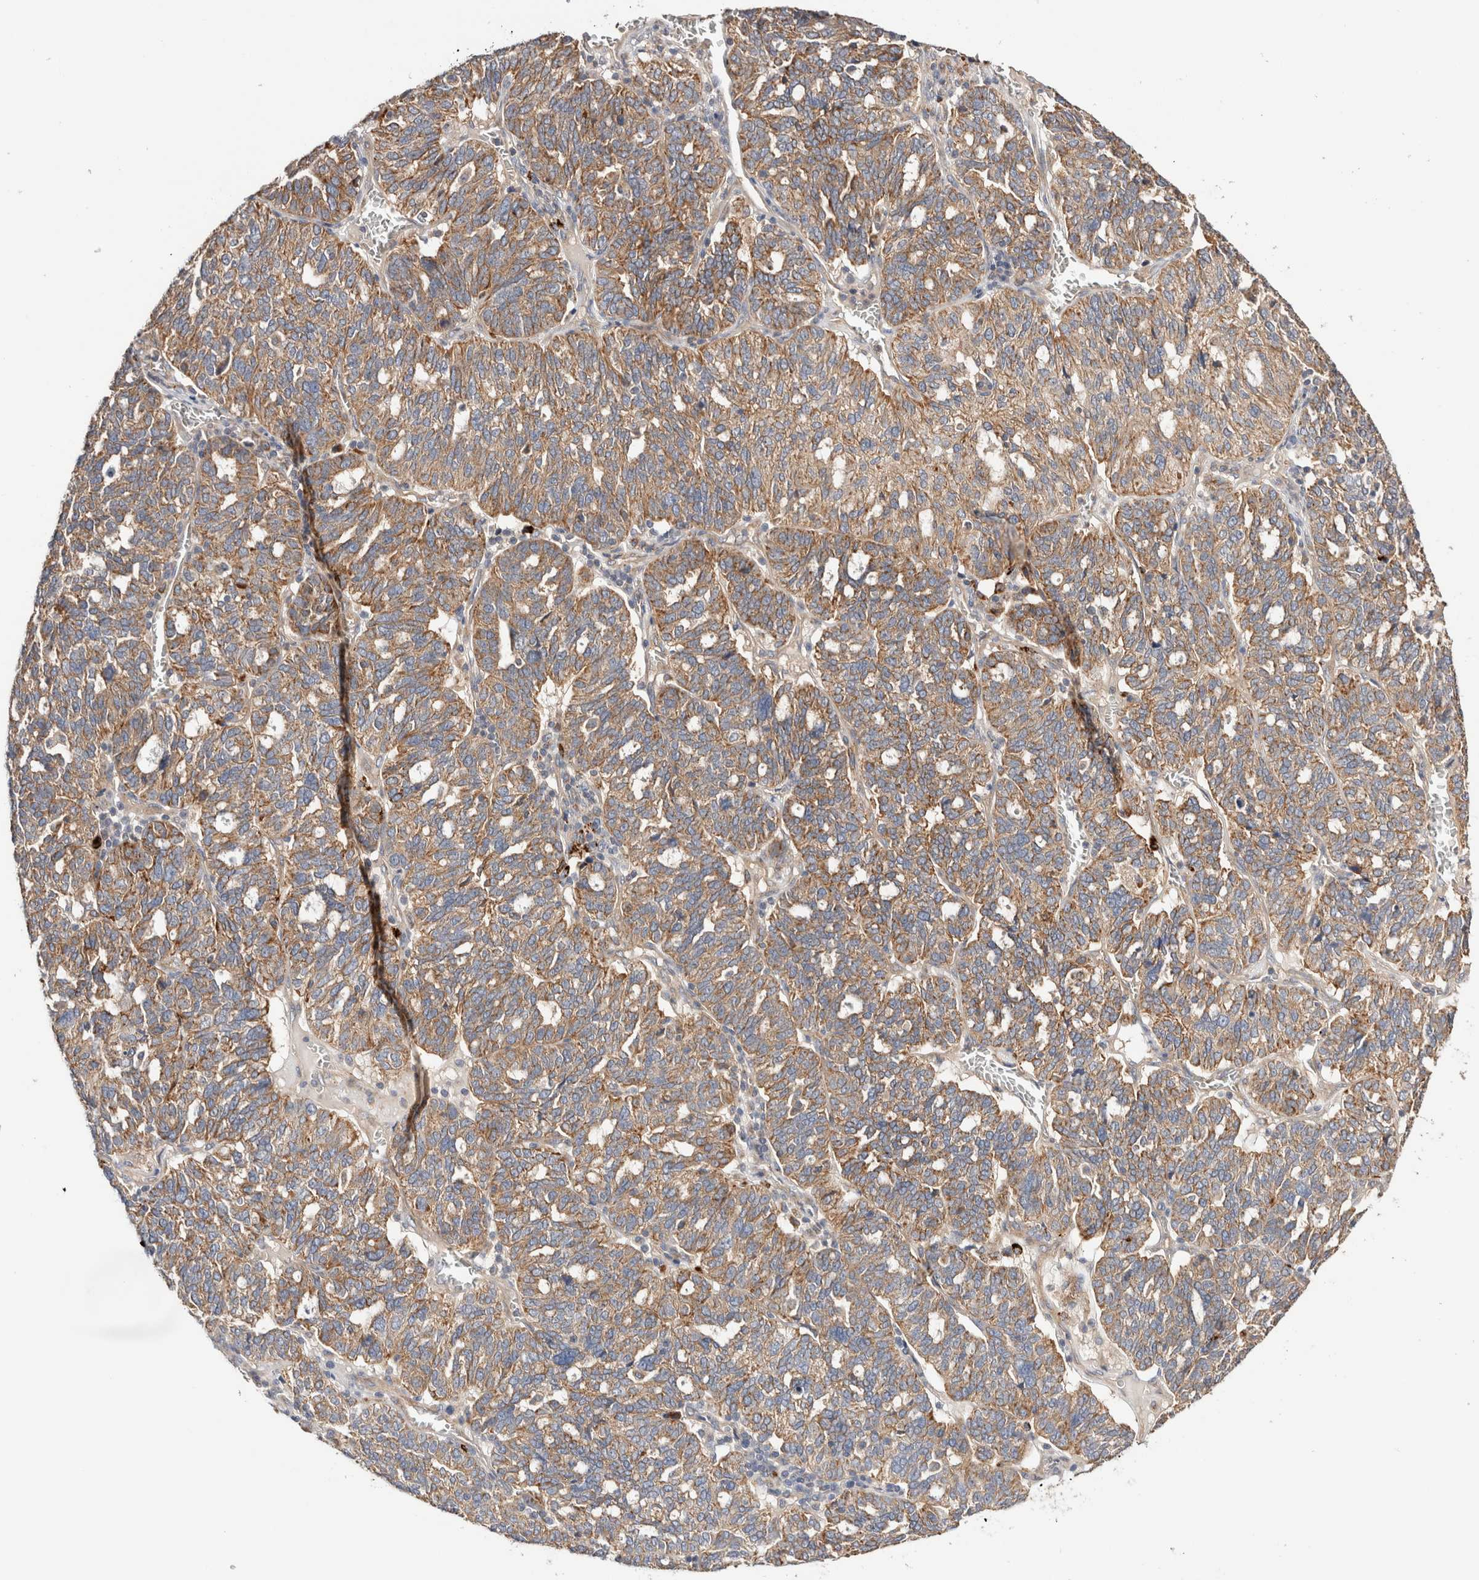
{"staining": {"intensity": "moderate", "quantity": ">75%", "location": "cytoplasmic/membranous"}, "tissue": "ovarian cancer", "cell_type": "Tumor cells", "image_type": "cancer", "snomed": [{"axis": "morphology", "description": "Cystadenocarcinoma, serous, NOS"}, {"axis": "topography", "description": "Ovary"}], "caption": "Tumor cells demonstrate medium levels of moderate cytoplasmic/membranous positivity in approximately >75% of cells in ovarian serous cystadenocarcinoma.", "gene": "B3GNTL1", "patient": {"sex": "female", "age": 59}}